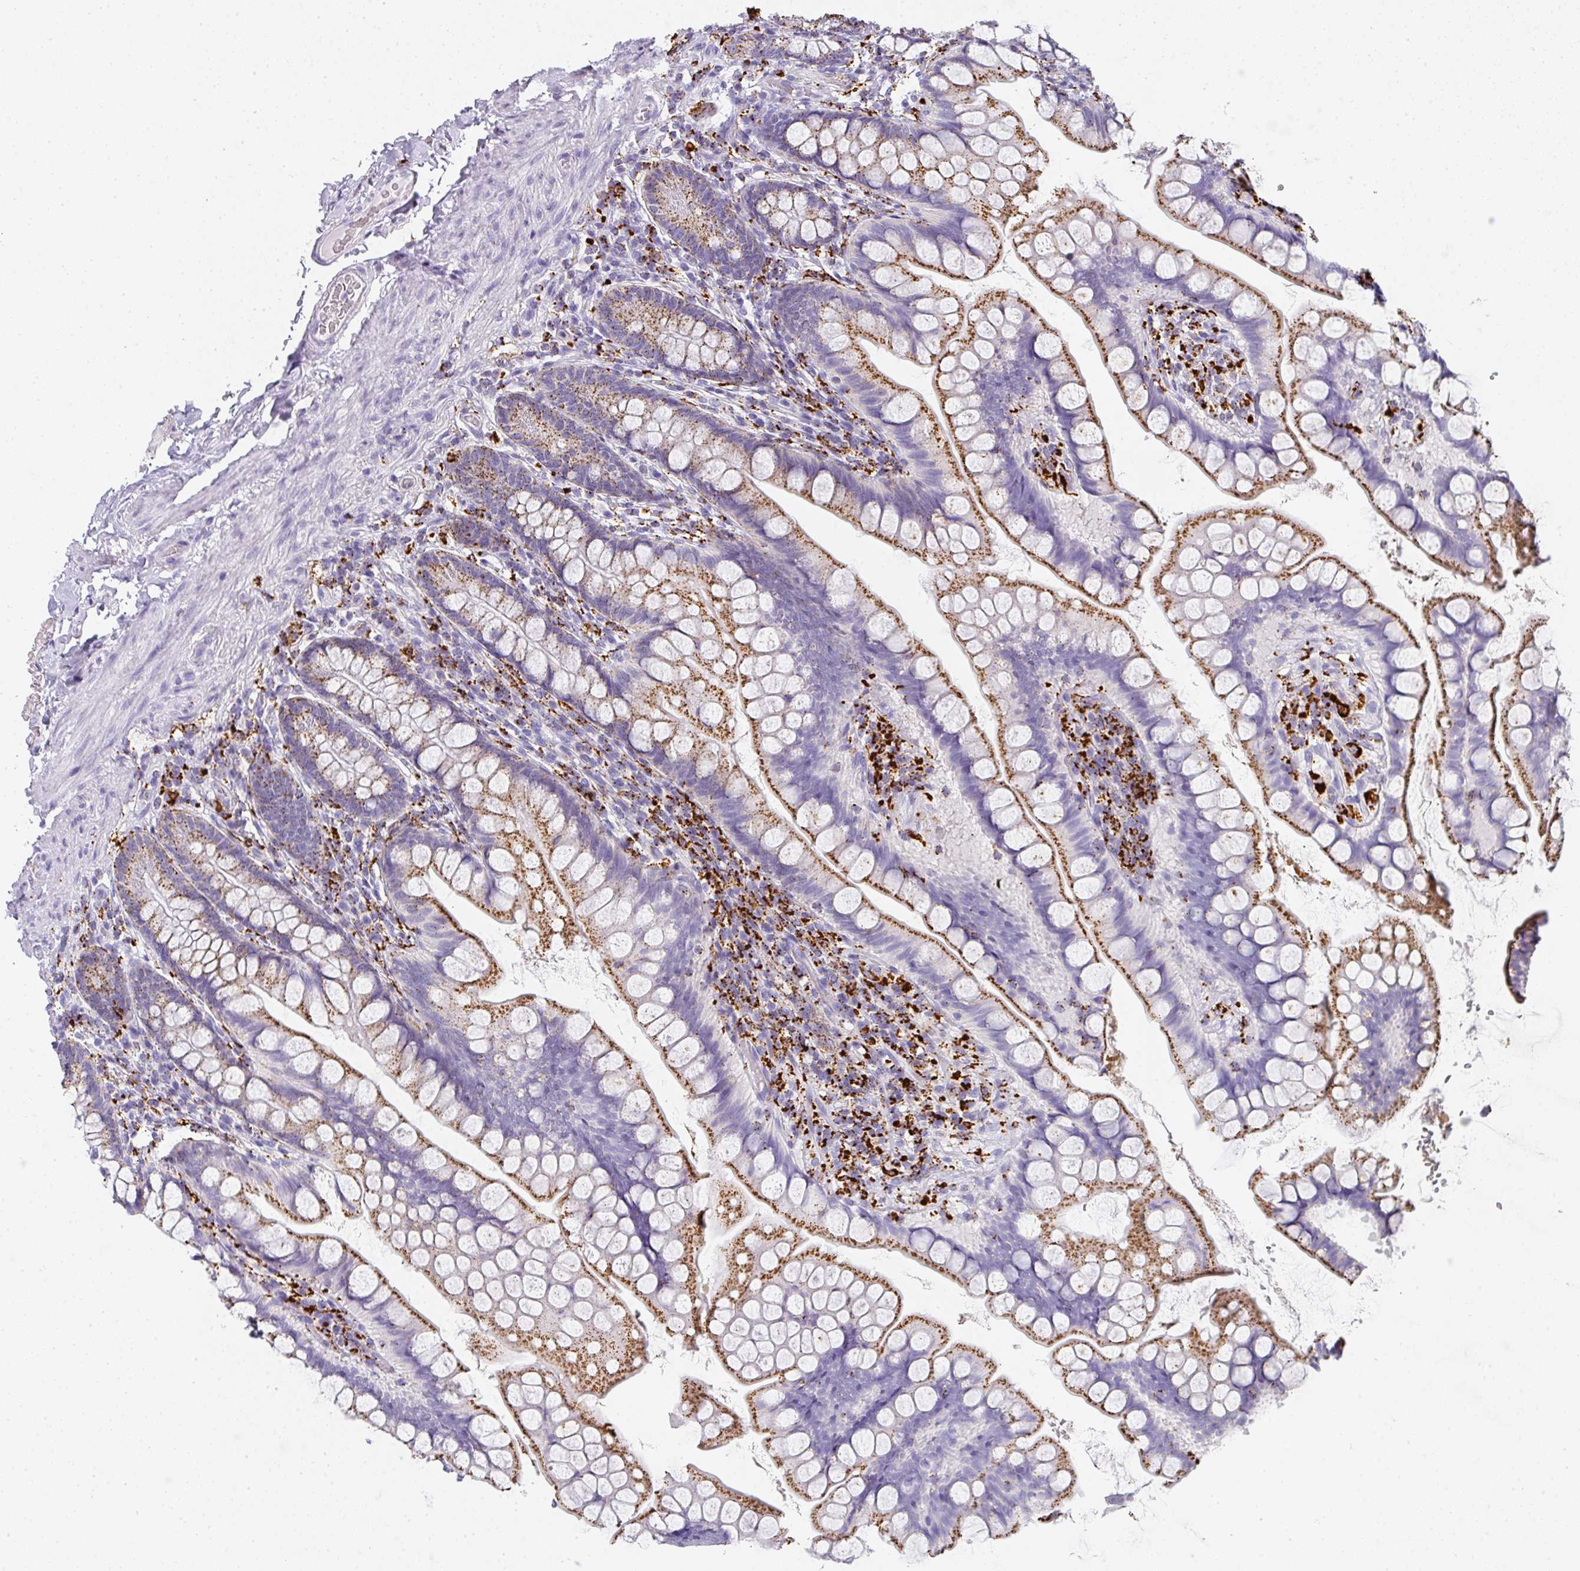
{"staining": {"intensity": "moderate", "quantity": ">75%", "location": "cytoplasmic/membranous"}, "tissue": "small intestine", "cell_type": "Glandular cells", "image_type": "normal", "snomed": [{"axis": "morphology", "description": "Normal tissue, NOS"}, {"axis": "topography", "description": "Small intestine"}], "caption": "Immunohistochemistry of unremarkable small intestine exhibits medium levels of moderate cytoplasmic/membranous positivity in about >75% of glandular cells. (Stains: DAB (3,3'-diaminobenzidine) in brown, nuclei in blue, Microscopy: brightfield microscopy at high magnification).", "gene": "MMACHC", "patient": {"sex": "male", "age": 70}}